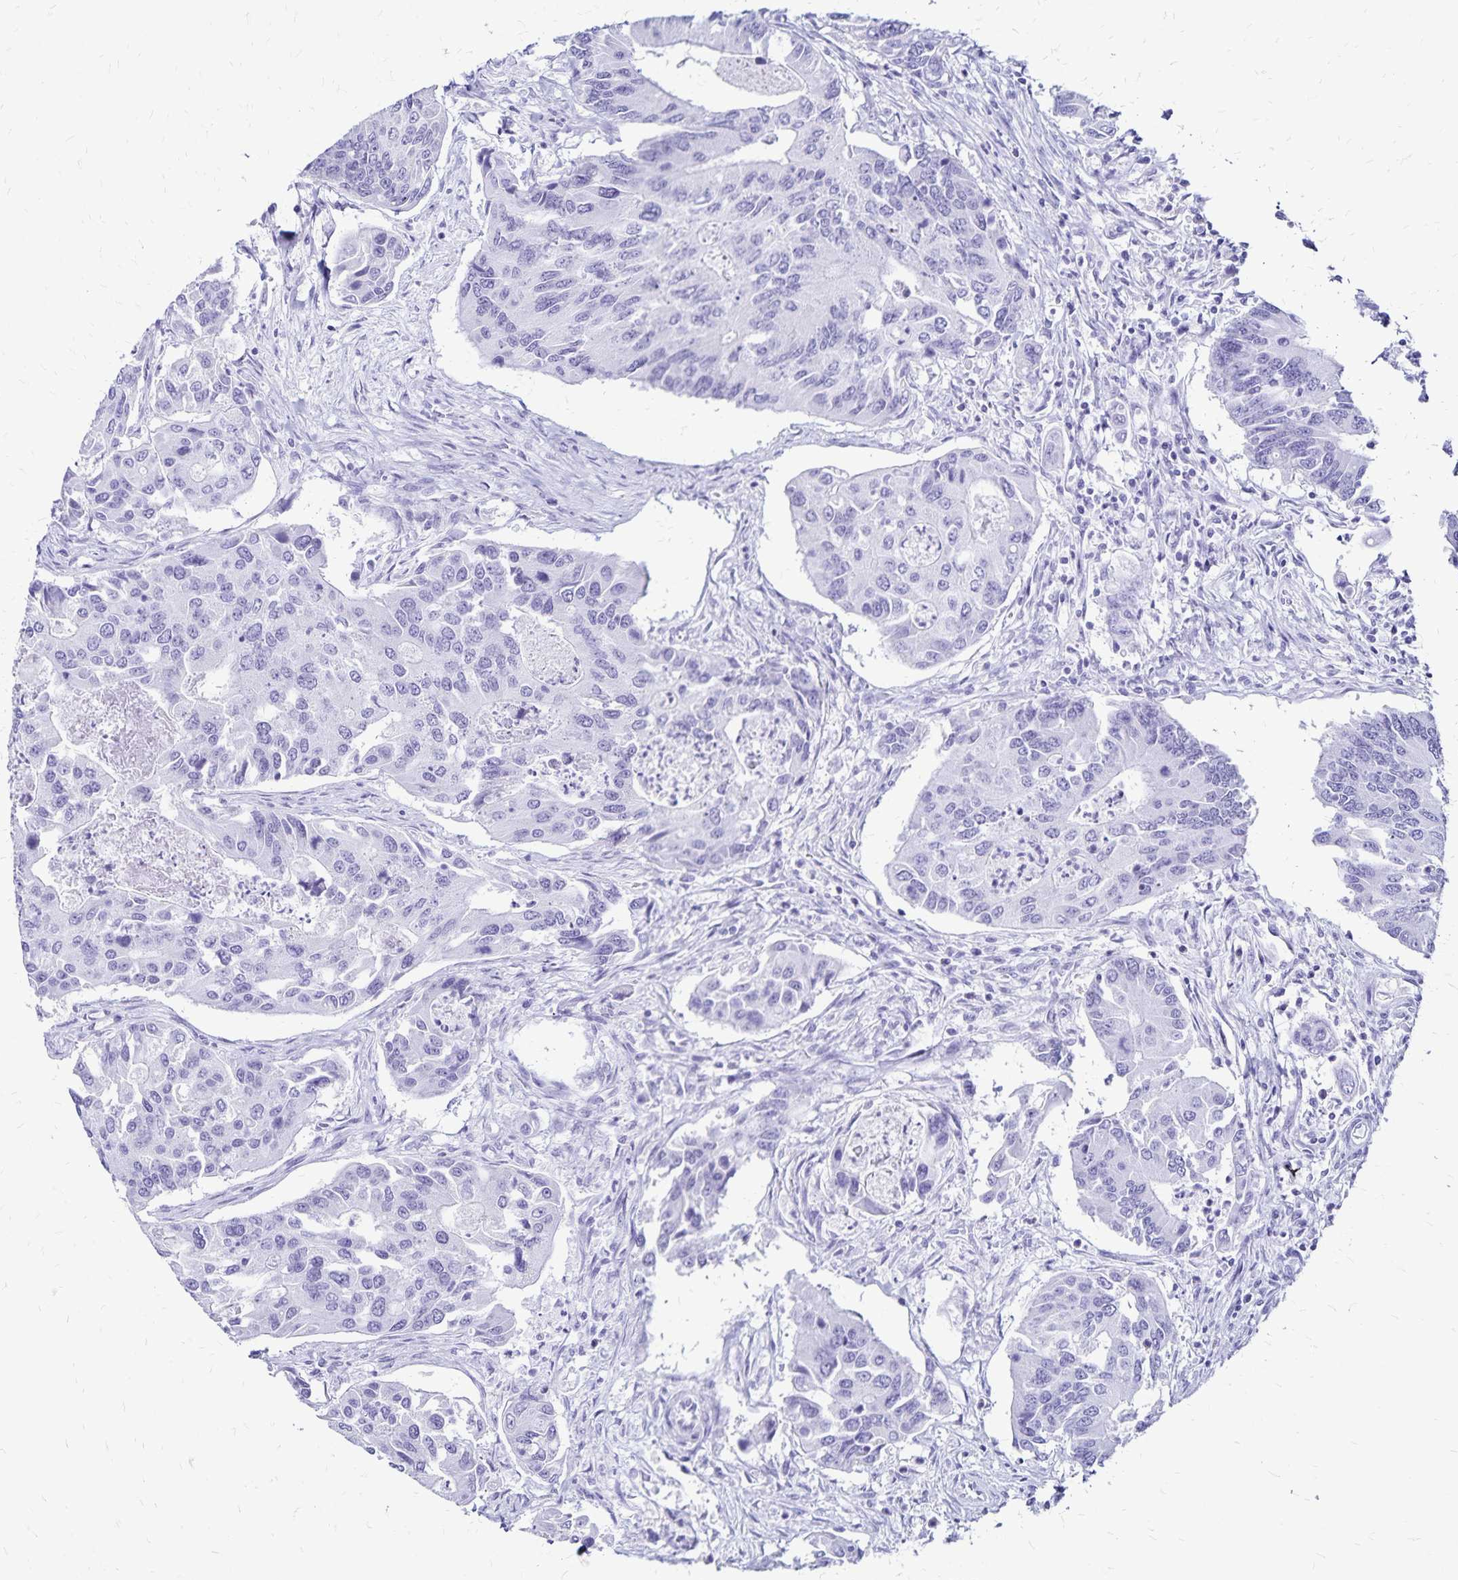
{"staining": {"intensity": "negative", "quantity": "none", "location": "none"}, "tissue": "colorectal cancer", "cell_type": "Tumor cells", "image_type": "cancer", "snomed": [{"axis": "morphology", "description": "Adenocarcinoma, NOS"}, {"axis": "topography", "description": "Colon"}], "caption": "Image shows no protein expression in tumor cells of colorectal adenocarcinoma tissue.", "gene": "LIN28B", "patient": {"sex": "female", "age": 67}}